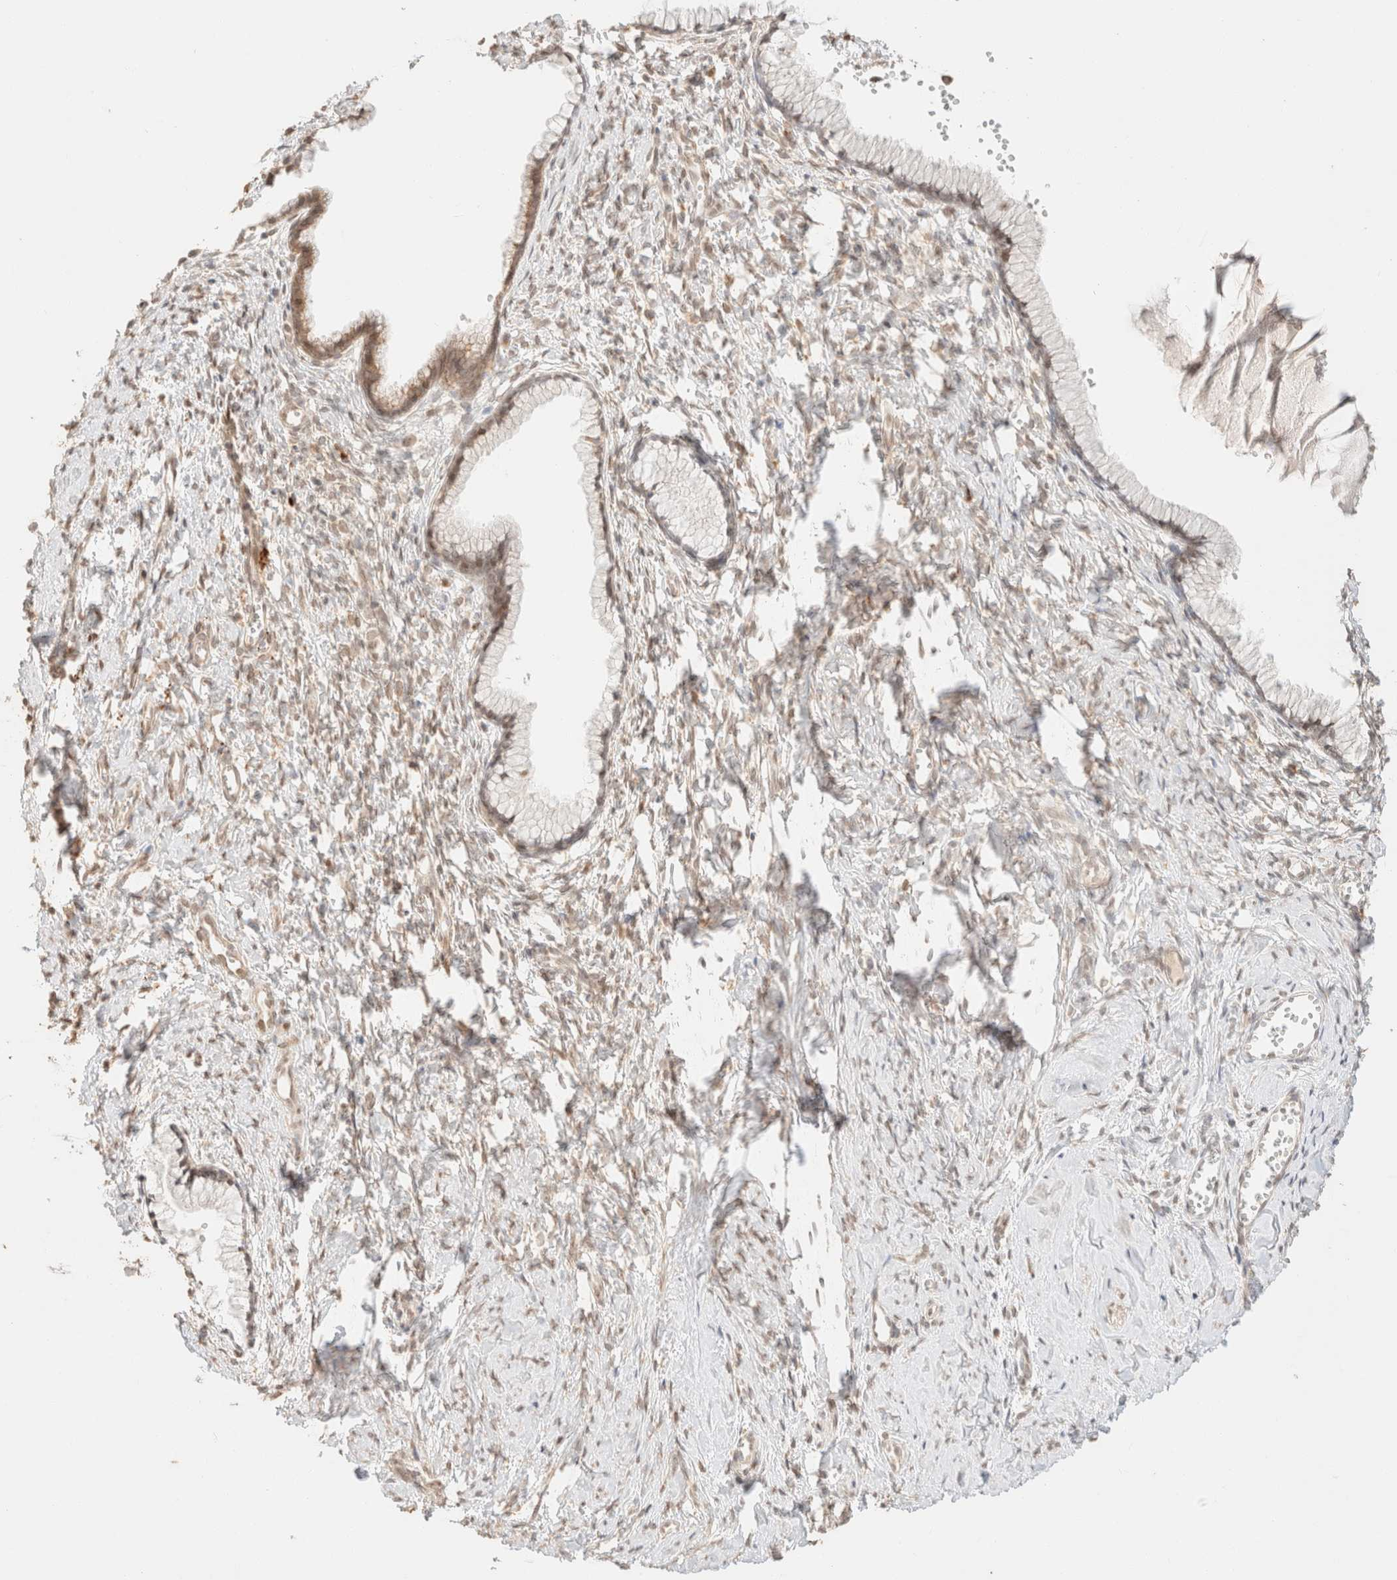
{"staining": {"intensity": "moderate", "quantity": "<25%", "location": "cytoplasmic/membranous"}, "tissue": "cervix", "cell_type": "Glandular cells", "image_type": "normal", "snomed": [{"axis": "morphology", "description": "Normal tissue, NOS"}, {"axis": "topography", "description": "Cervix"}], "caption": "Glandular cells show low levels of moderate cytoplasmic/membranous positivity in approximately <25% of cells in benign human cervix. Nuclei are stained in blue.", "gene": "TACO1", "patient": {"sex": "female", "age": 75}}